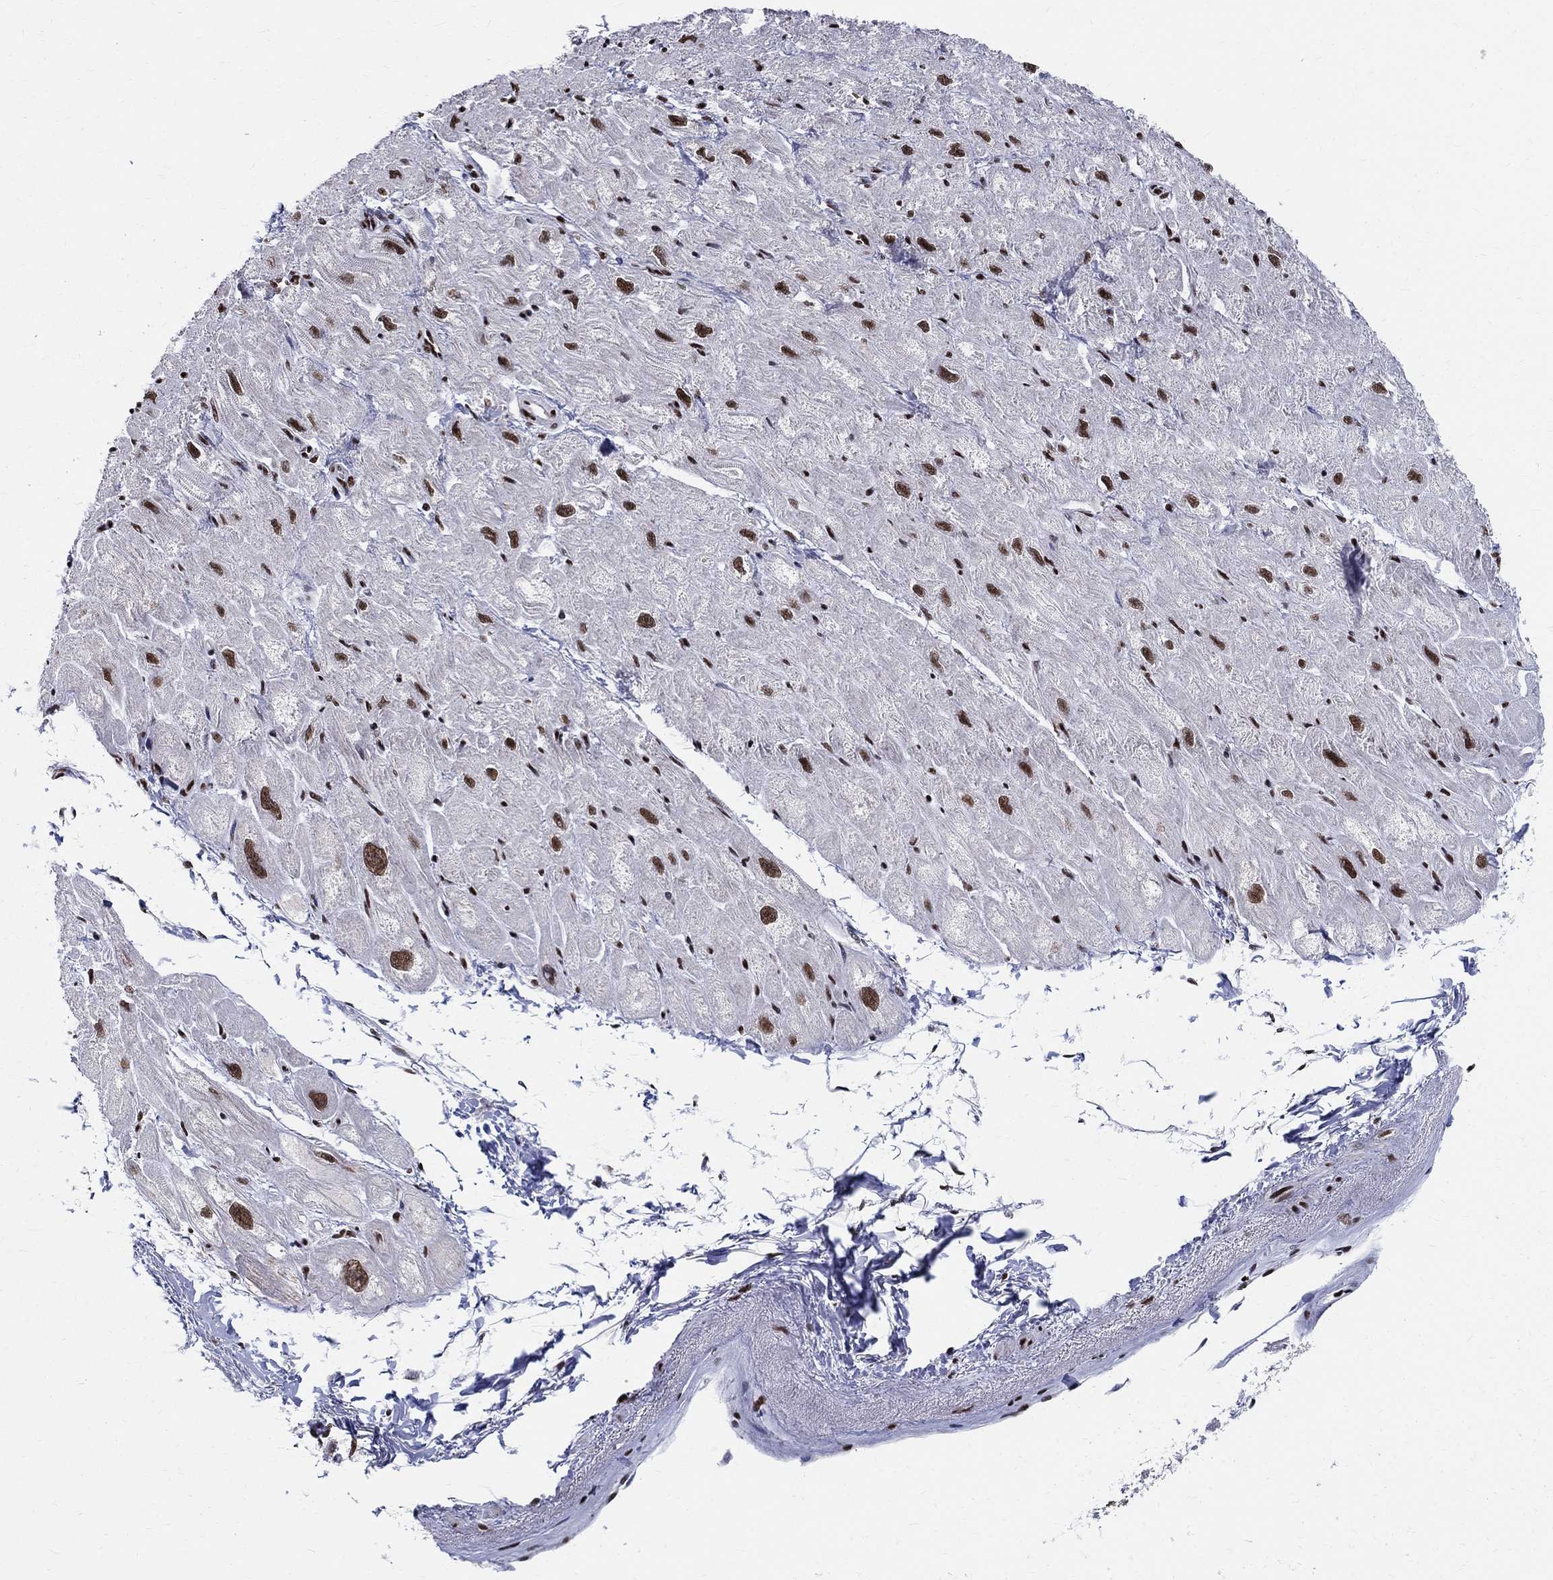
{"staining": {"intensity": "strong", "quantity": "25%-75%", "location": "nuclear"}, "tissue": "heart muscle", "cell_type": "Cardiomyocytes", "image_type": "normal", "snomed": [{"axis": "morphology", "description": "Normal tissue, NOS"}, {"axis": "topography", "description": "Heart"}], "caption": "The histopathology image displays staining of benign heart muscle, revealing strong nuclear protein expression (brown color) within cardiomyocytes.", "gene": "FBXO16", "patient": {"sex": "male", "age": 66}}